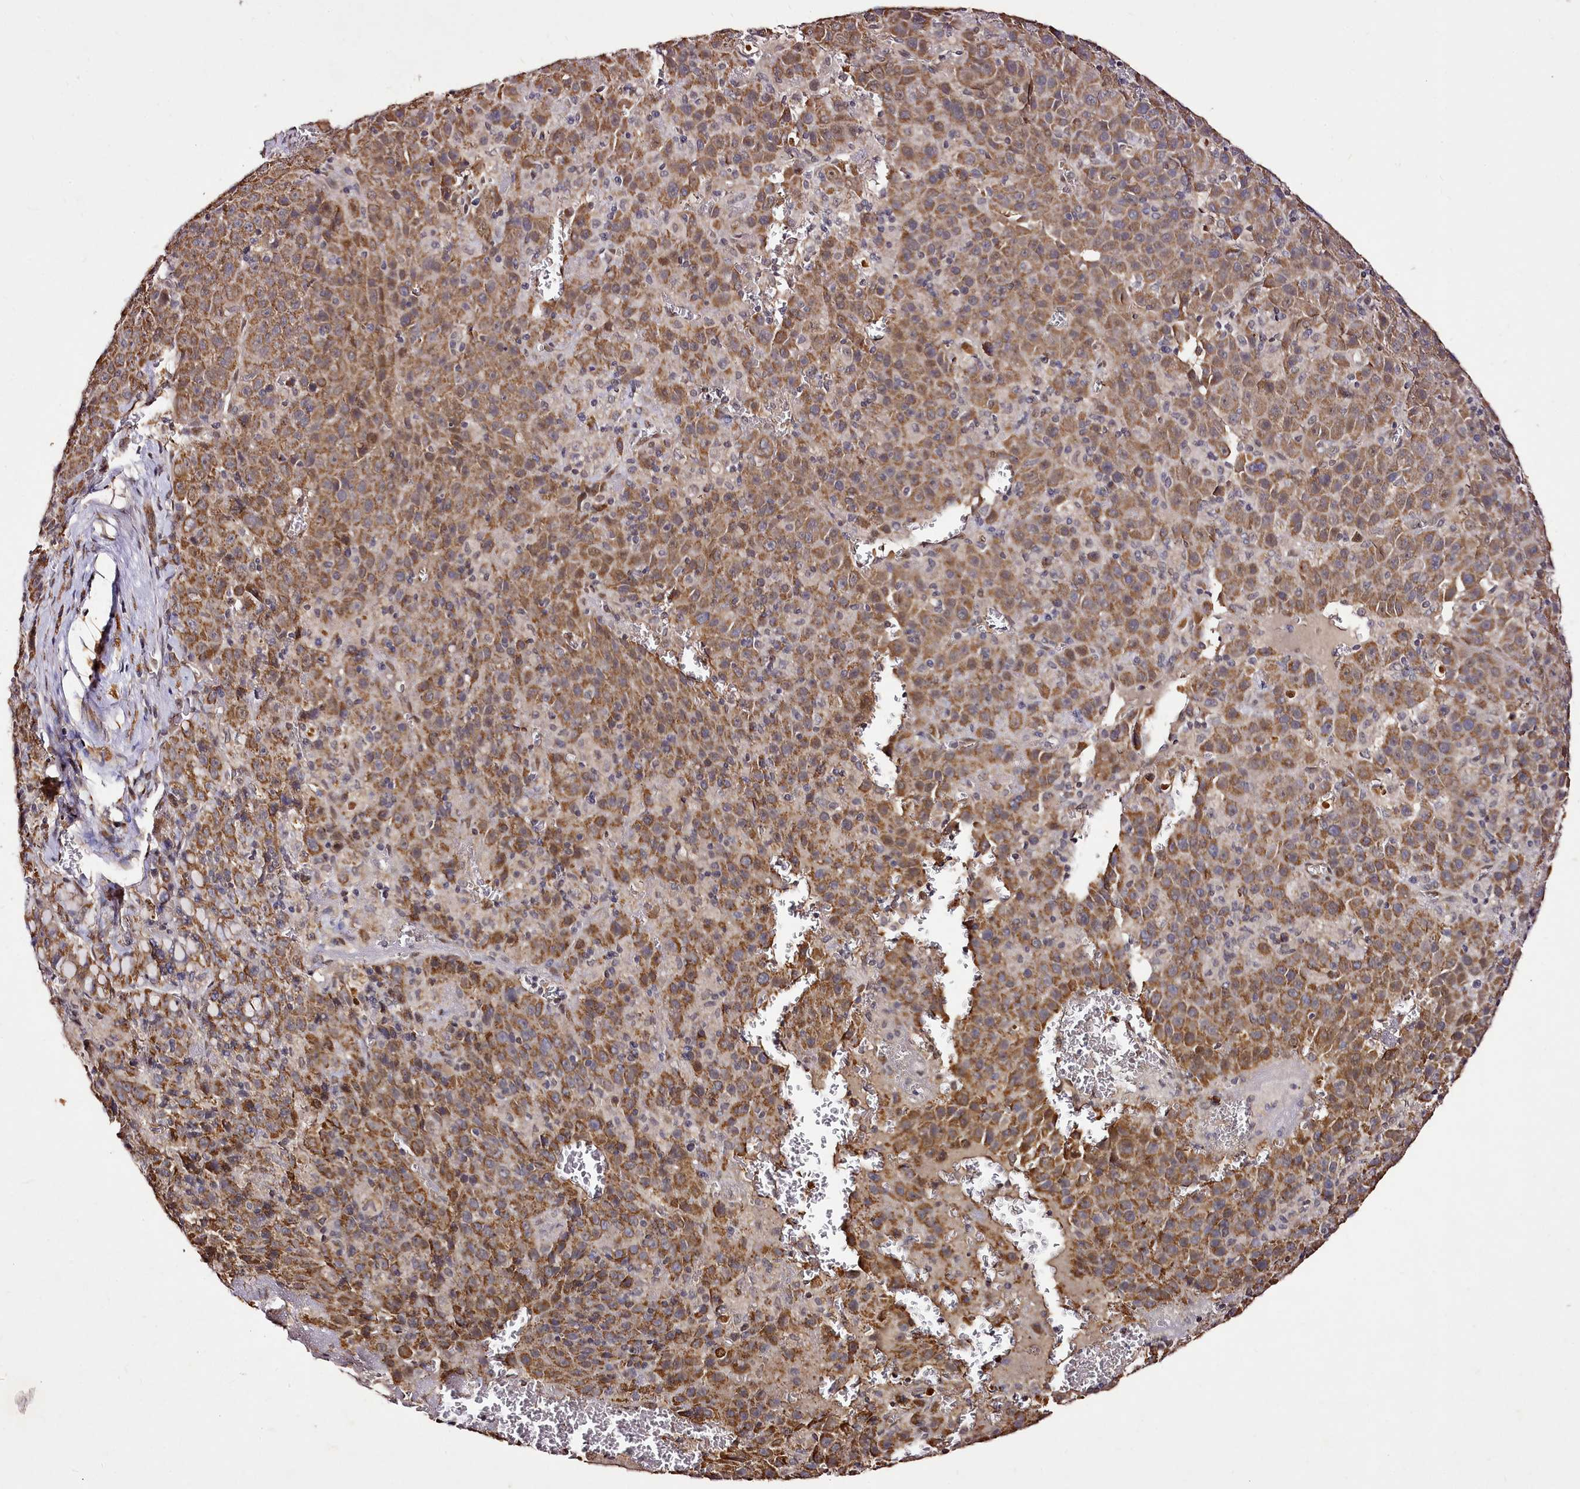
{"staining": {"intensity": "moderate", "quantity": ">75%", "location": "cytoplasmic/membranous"}, "tissue": "liver cancer", "cell_type": "Tumor cells", "image_type": "cancer", "snomed": [{"axis": "morphology", "description": "Carcinoma, Hepatocellular, NOS"}, {"axis": "topography", "description": "Liver"}], "caption": "This is a micrograph of IHC staining of hepatocellular carcinoma (liver), which shows moderate positivity in the cytoplasmic/membranous of tumor cells.", "gene": "EDIL3", "patient": {"sex": "female", "age": 53}}